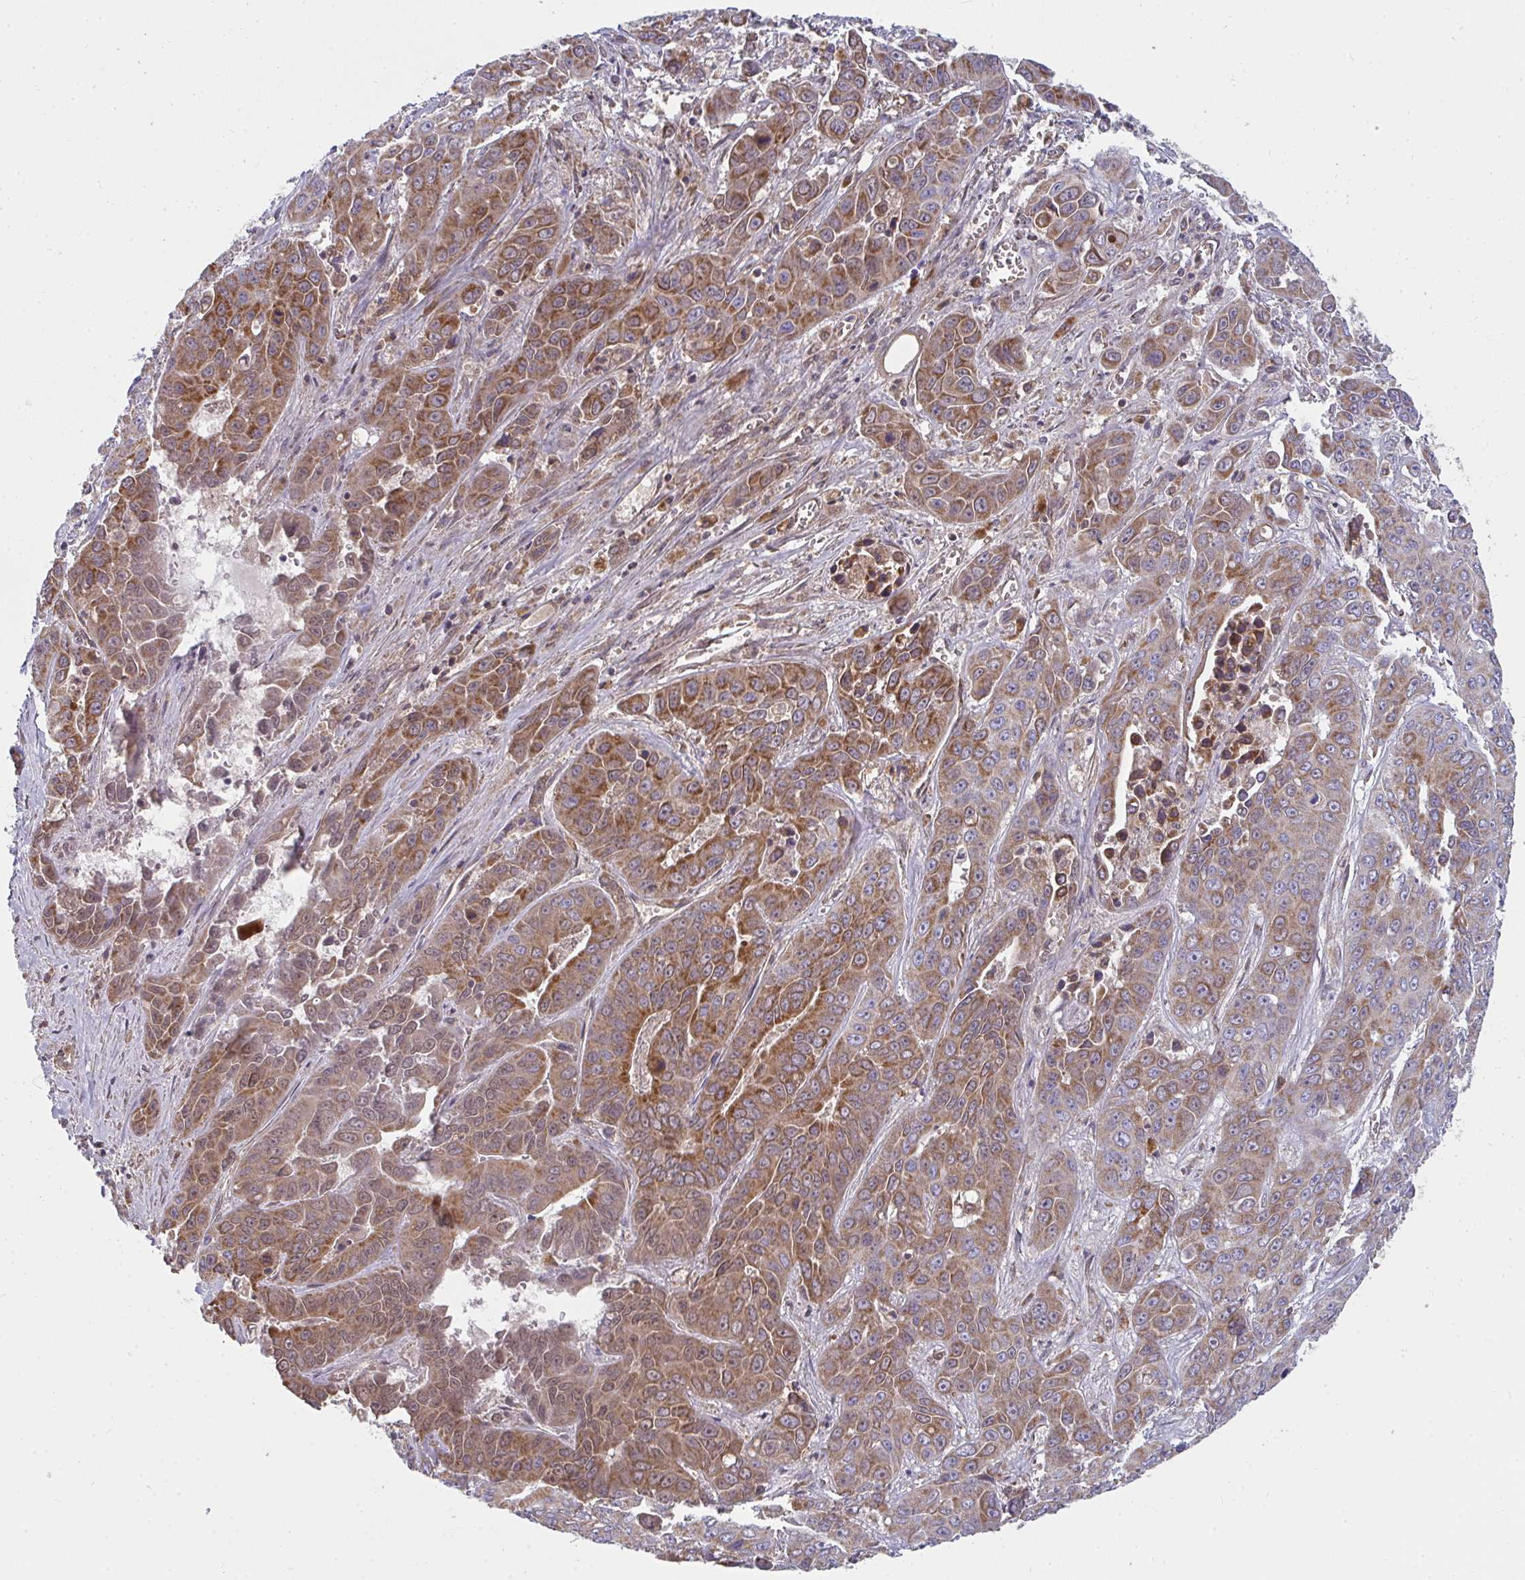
{"staining": {"intensity": "moderate", "quantity": ">75%", "location": "cytoplasmic/membranous"}, "tissue": "liver cancer", "cell_type": "Tumor cells", "image_type": "cancer", "snomed": [{"axis": "morphology", "description": "Cholangiocarcinoma"}, {"axis": "topography", "description": "Liver"}], "caption": "Immunohistochemistry image of neoplastic tissue: human liver cancer (cholangiocarcinoma) stained using immunohistochemistry exhibits medium levels of moderate protein expression localized specifically in the cytoplasmic/membranous of tumor cells, appearing as a cytoplasmic/membranous brown color.", "gene": "FAHD1", "patient": {"sex": "female", "age": 52}}